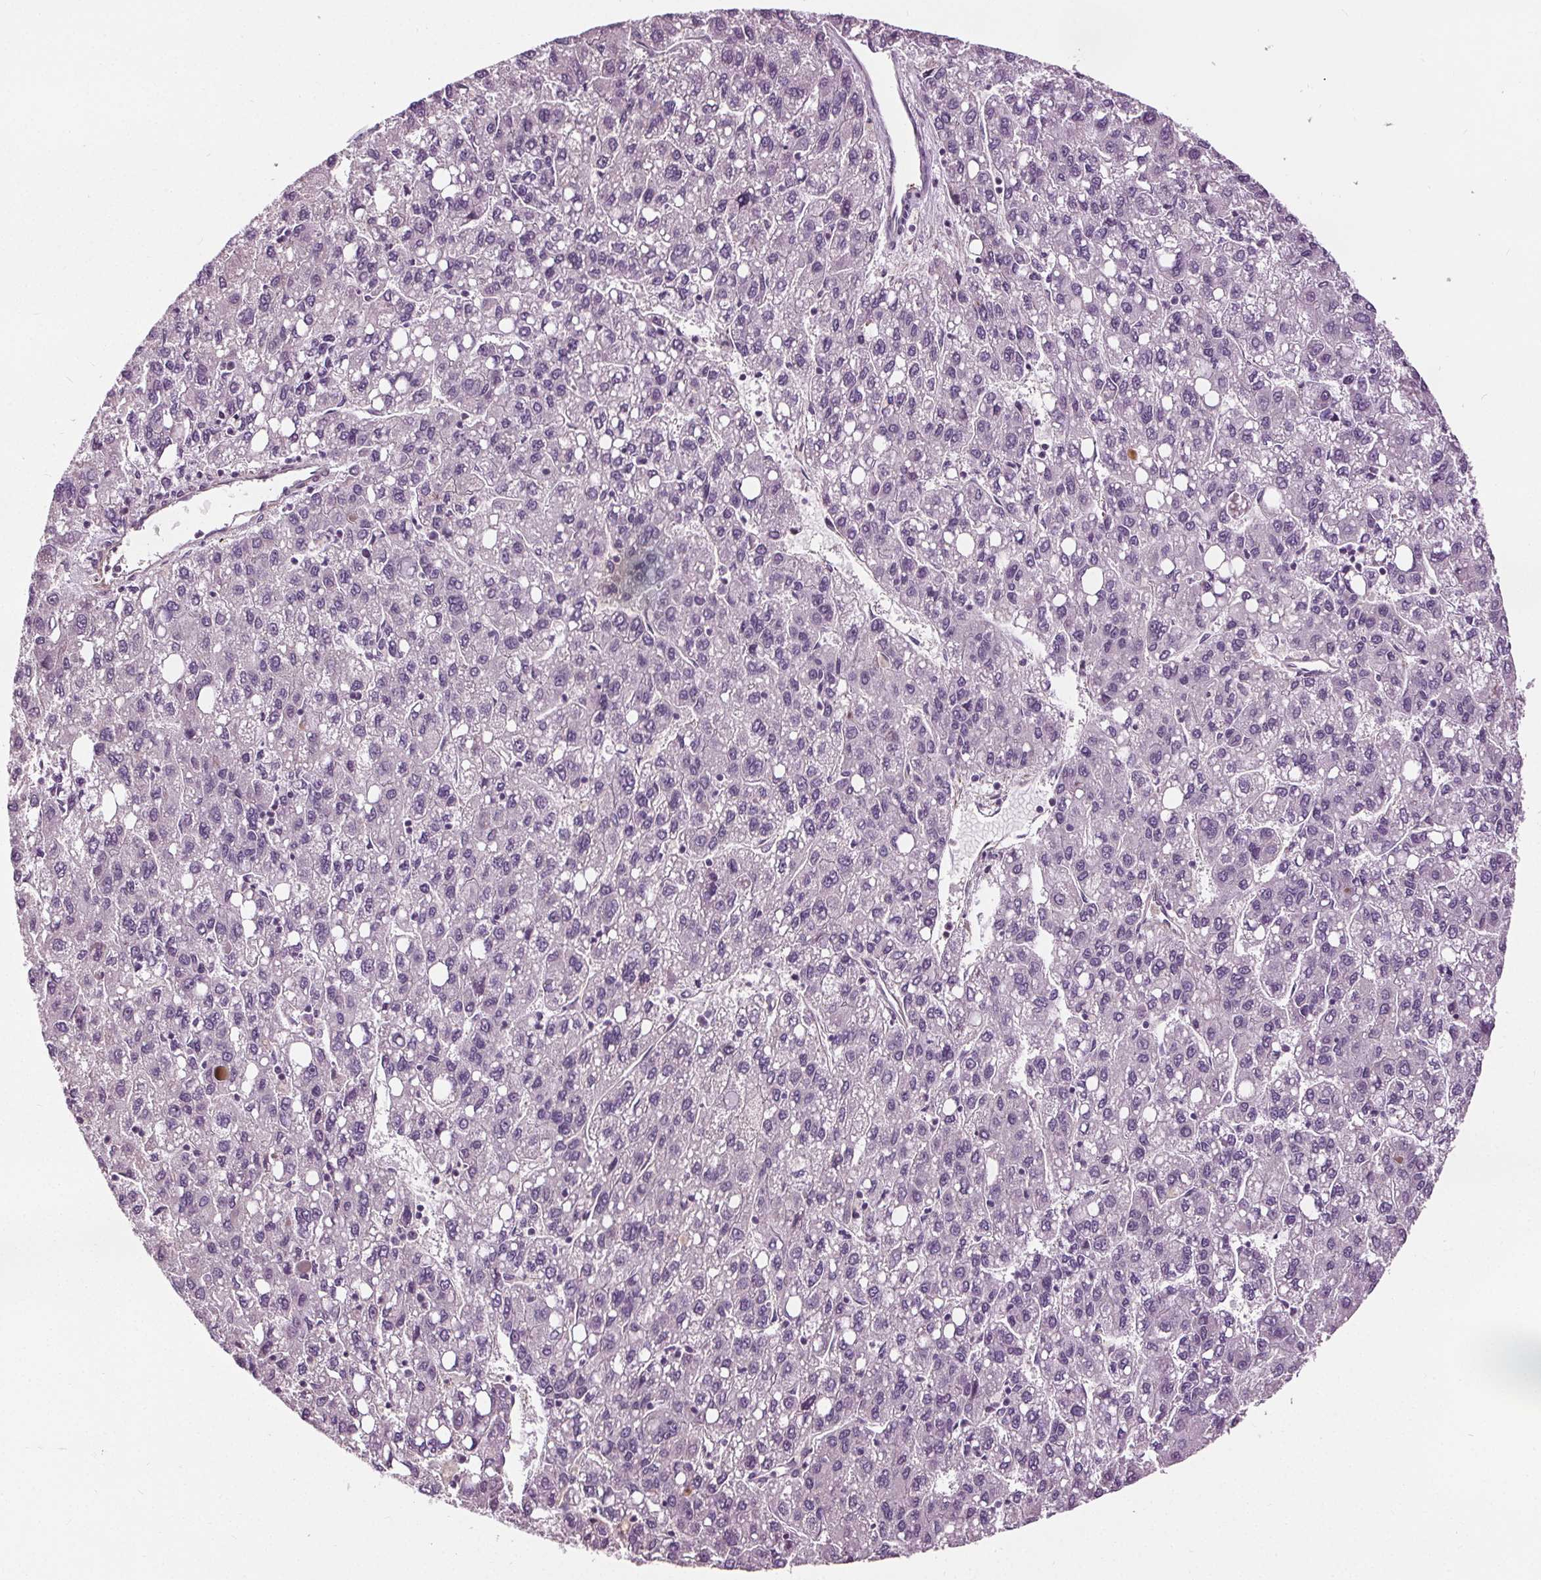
{"staining": {"intensity": "negative", "quantity": "none", "location": "none"}, "tissue": "liver cancer", "cell_type": "Tumor cells", "image_type": "cancer", "snomed": [{"axis": "morphology", "description": "Carcinoma, Hepatocellular, NOS"}, {"axis": "topography", "description": "Liver"}], "caption": "A high-resolution micrograph shows immunohistochemistry staining of liver cancer (hepatocellular carcinoma), which displays no significant positivity in tumor cells.", "gene": "RASA1", "patient": {"sex": "female", "age": 82}}